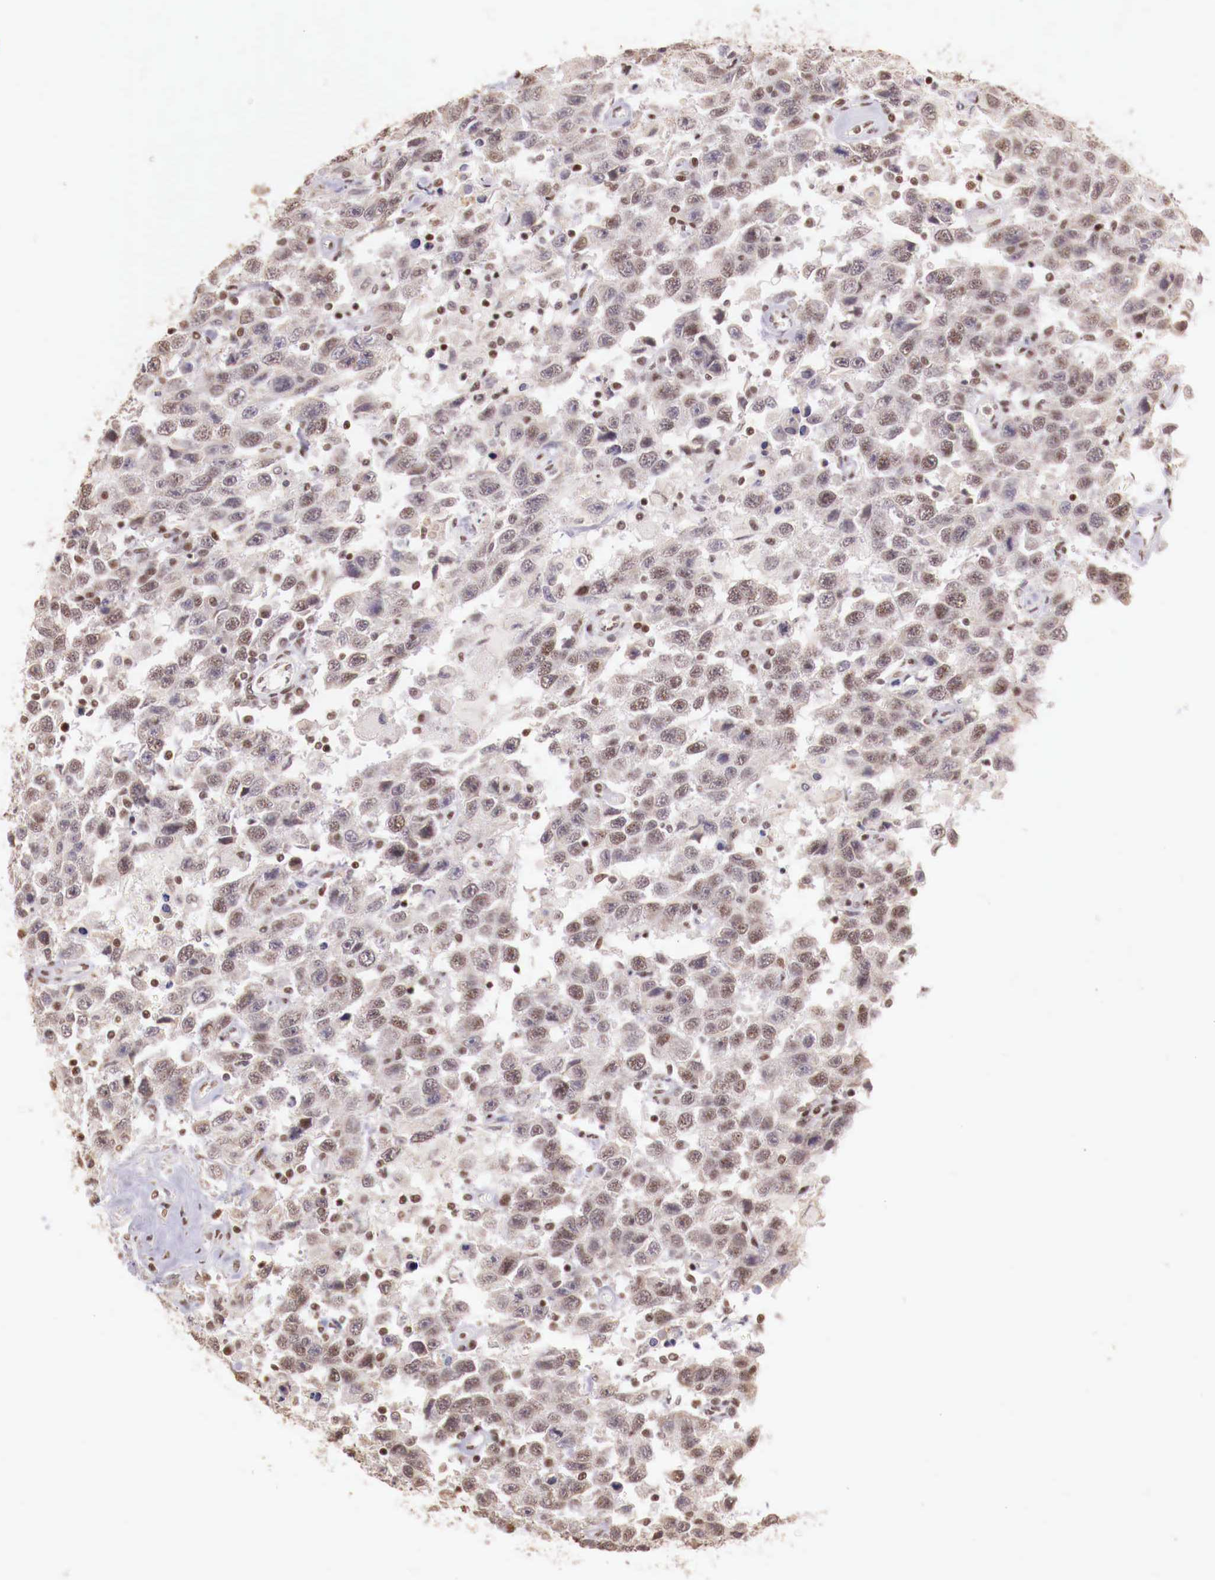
{"staining": {"intensity": "weak", "quantity": "25%-75%", "location": "nuclear"}, "tissue": "testis cancer", "cell_type": "Tumor cells", "image_type": "cancer", "snomed": [{"axis": "morphology", "description": "Seminoma, NOS"}, {"axis": "topography", "description": "Testis"}], "caption": "A brown stain labels weak nuclear expression of a protein in human seminoma (testis) tumor cells. Using DAB (brown) and hematoxylin (blue) stains, captured at high magnification using brightfield microscopy.", "gene": "SP1", "patient": {"sex": "male", "age": 41}}